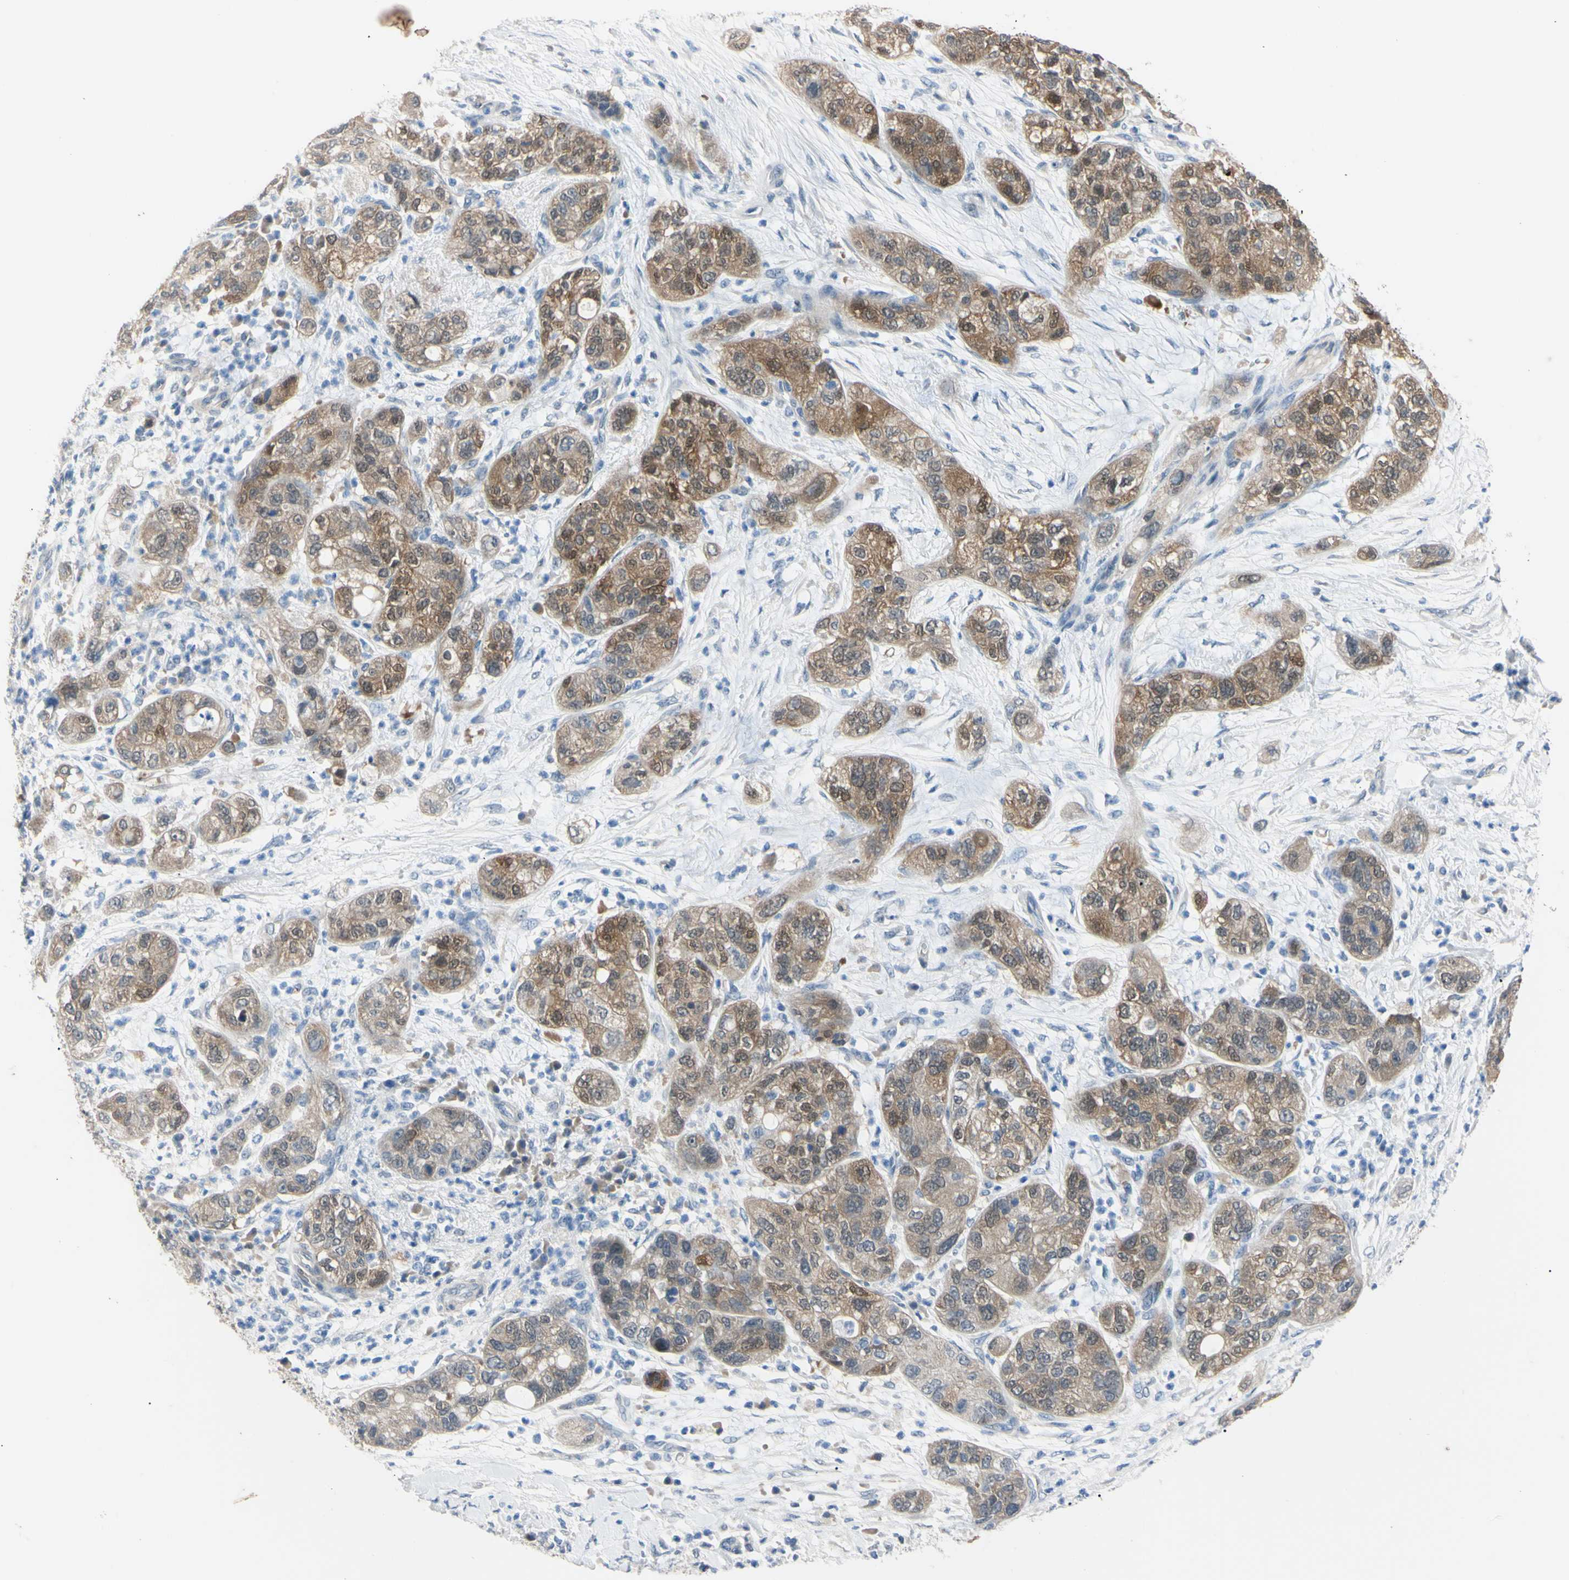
{"staining": {"intensity": "moderate", "quantity": ">75%", "location": "cytoplasmic/membranous,nuclear"}, "tissue": "pancreatic cancer", "cell_type": "Tumor cells", "image_type": "cancer", "snomed": [{"axis": "morphology", "description": "Adenocarcinoma, NOS"}, {"axis": "topography", "description": "Pancreas"}], "caption": "About >75% of tumor cells in pancreatic cancer (adenocarcinoma) display moderate cytoplasmic/membranous and nuclear protein expression as visualized by brown immunohistochemical staining.", "gene": "NOL3", "patient": {"sex": "female", "age": 78}}